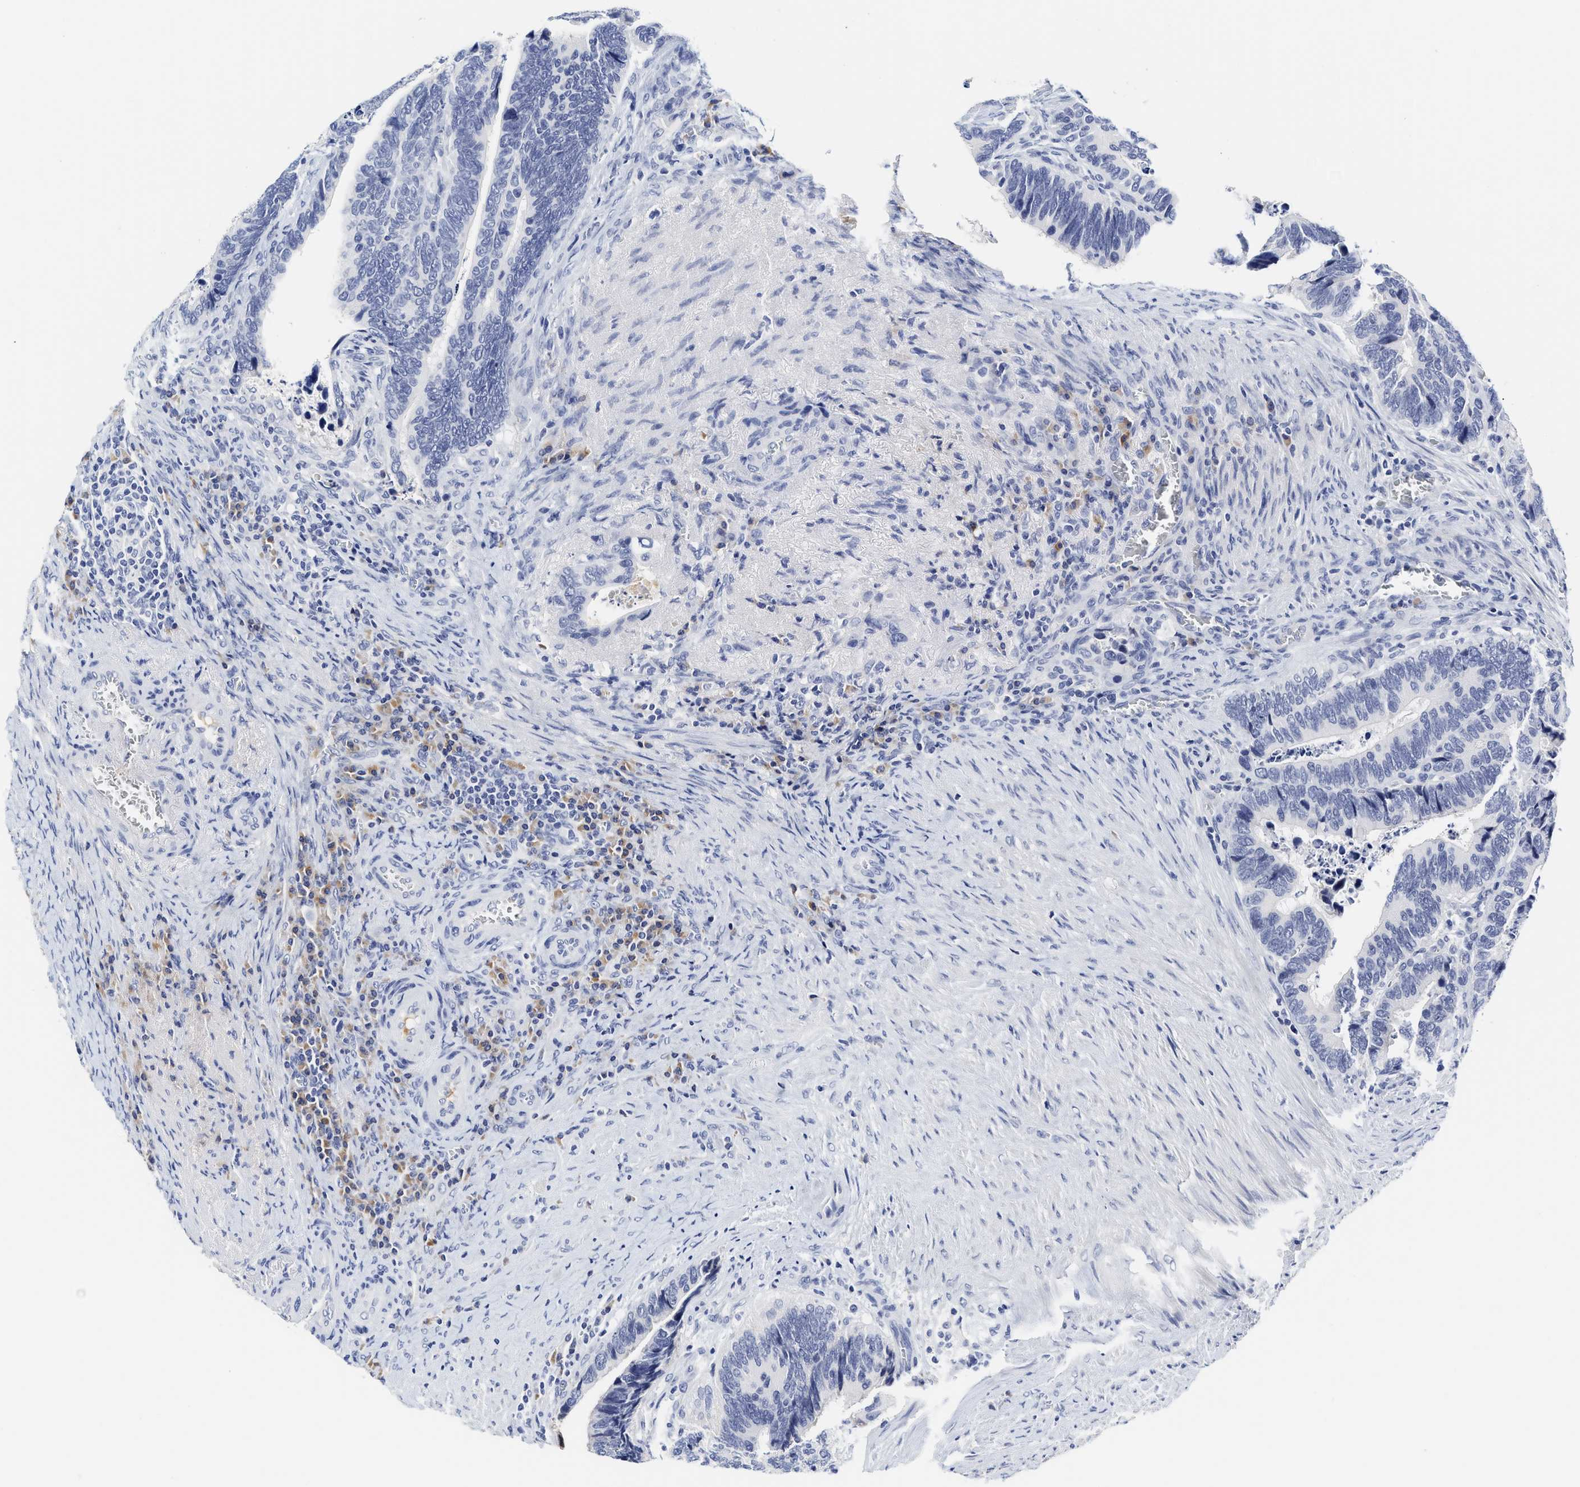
{"staining": {"intensity": "negative", "quantity": "none", "location": "none"}, "tissue": "colorectal cancer", "cell_type": "Tumor cells", "image_type": "cancer", "snomed": [{"axis": "morphology", "description": "Adenocarcinoma, NOS"}, {"axis": "topography", "description": "Colon"}], "caption": "Adenocarcinoma (colorectal) was stained to show a protein in brown. There is no significant expression in tumor cells.", "gene": "C2", "patient": {"sex": "male", "age": 72}}